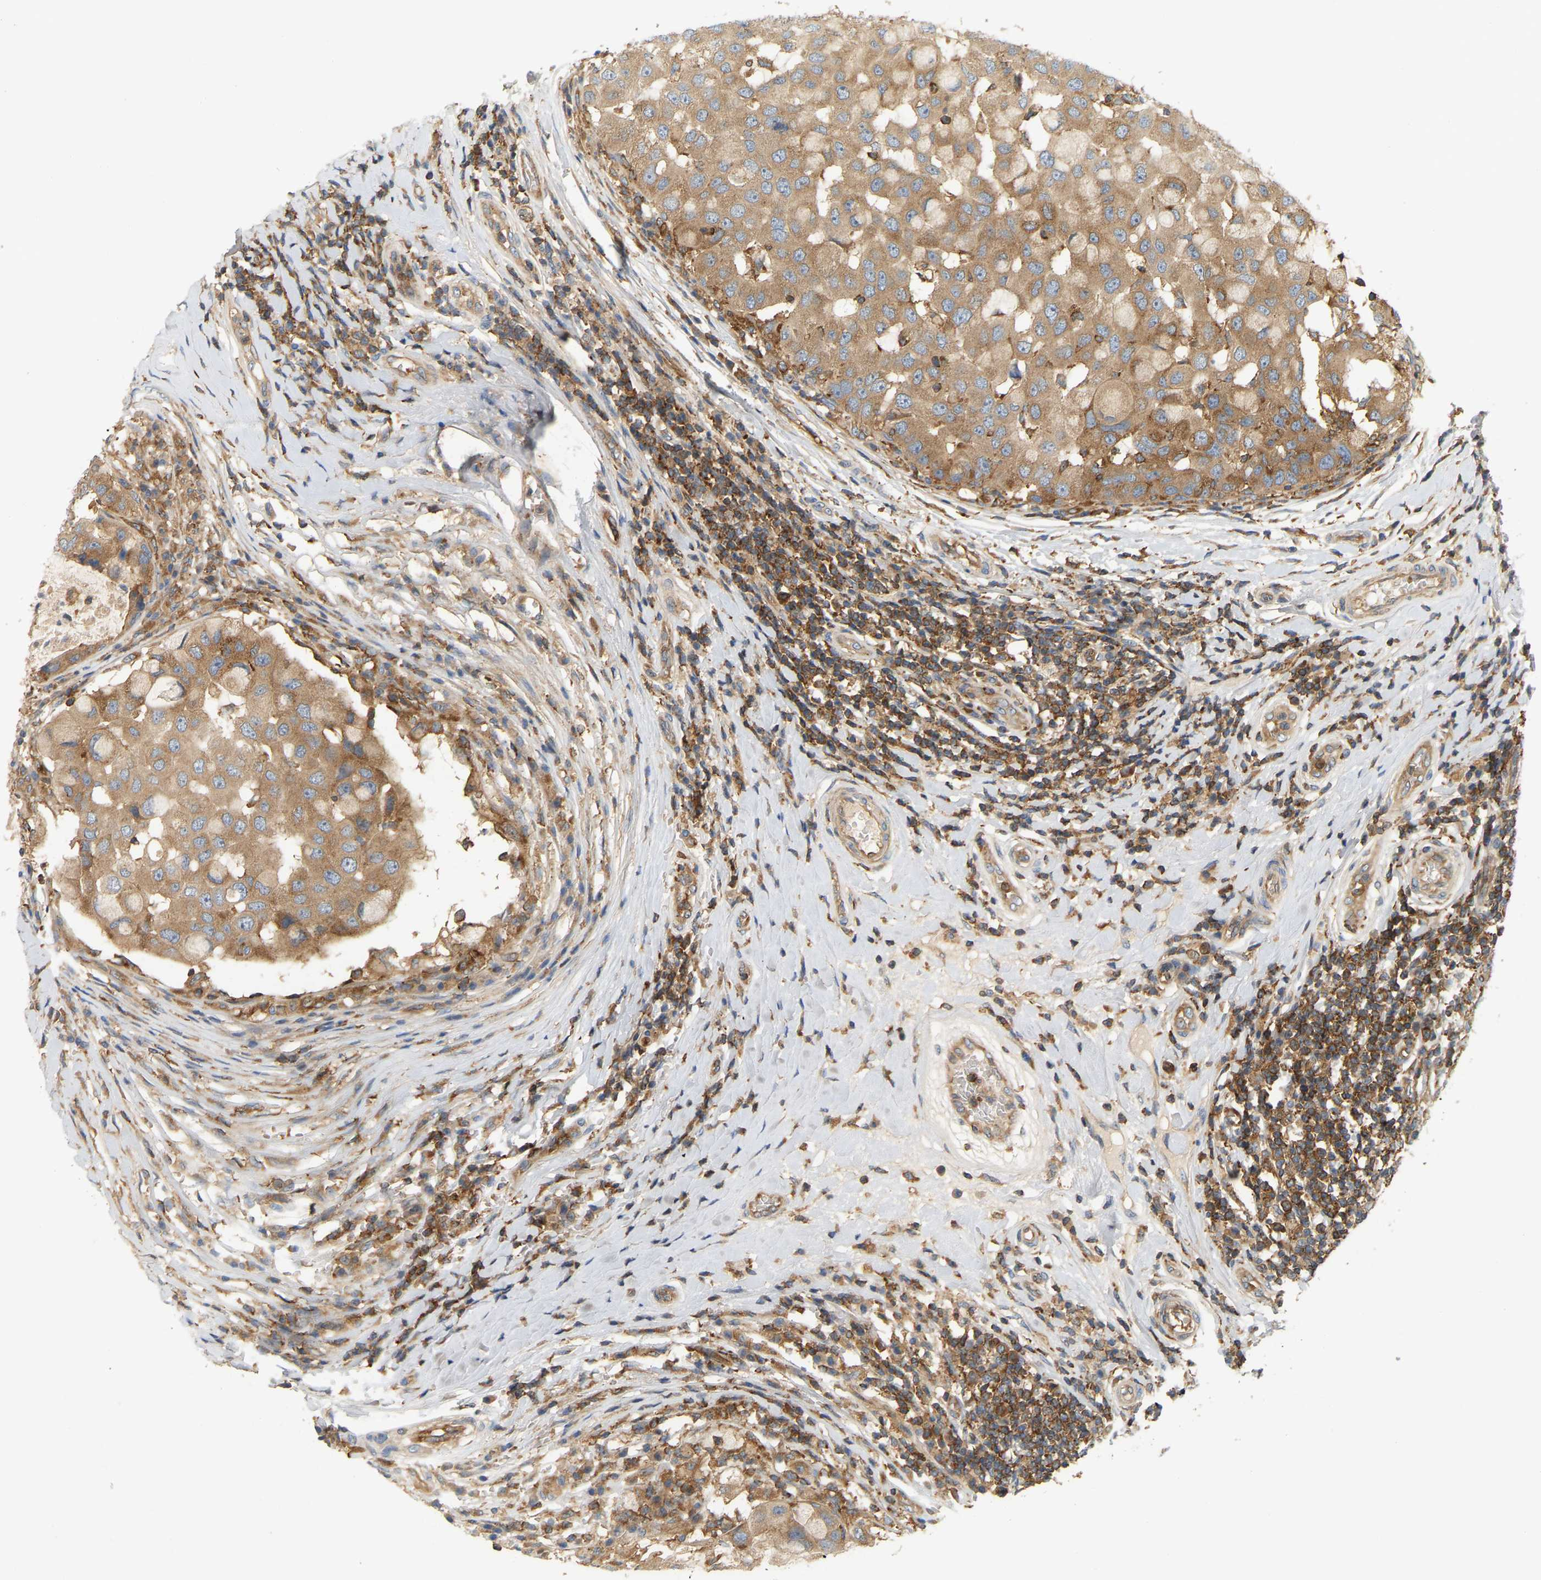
{"staining": {"intensity": "moderate", "quantity": ">75%", "location": "cytoplasmic/membranous"}, "tissue": "breast cancer", "cell_type": "Tumor cells", "image_type": "cancer", "snomed": [{"axis": "morphology", "description": "Duct carcinoma"}, {"axis": "topography", "description": "Breast"}], "caption": "Human breast cancer stained with a brown dye demonstrates moderate cytoplasmic/membranous positive positivity in approximately >75% of tumor cells.", "gene": "AKAP13", "patient": {"sex": "female", "age": 27}}